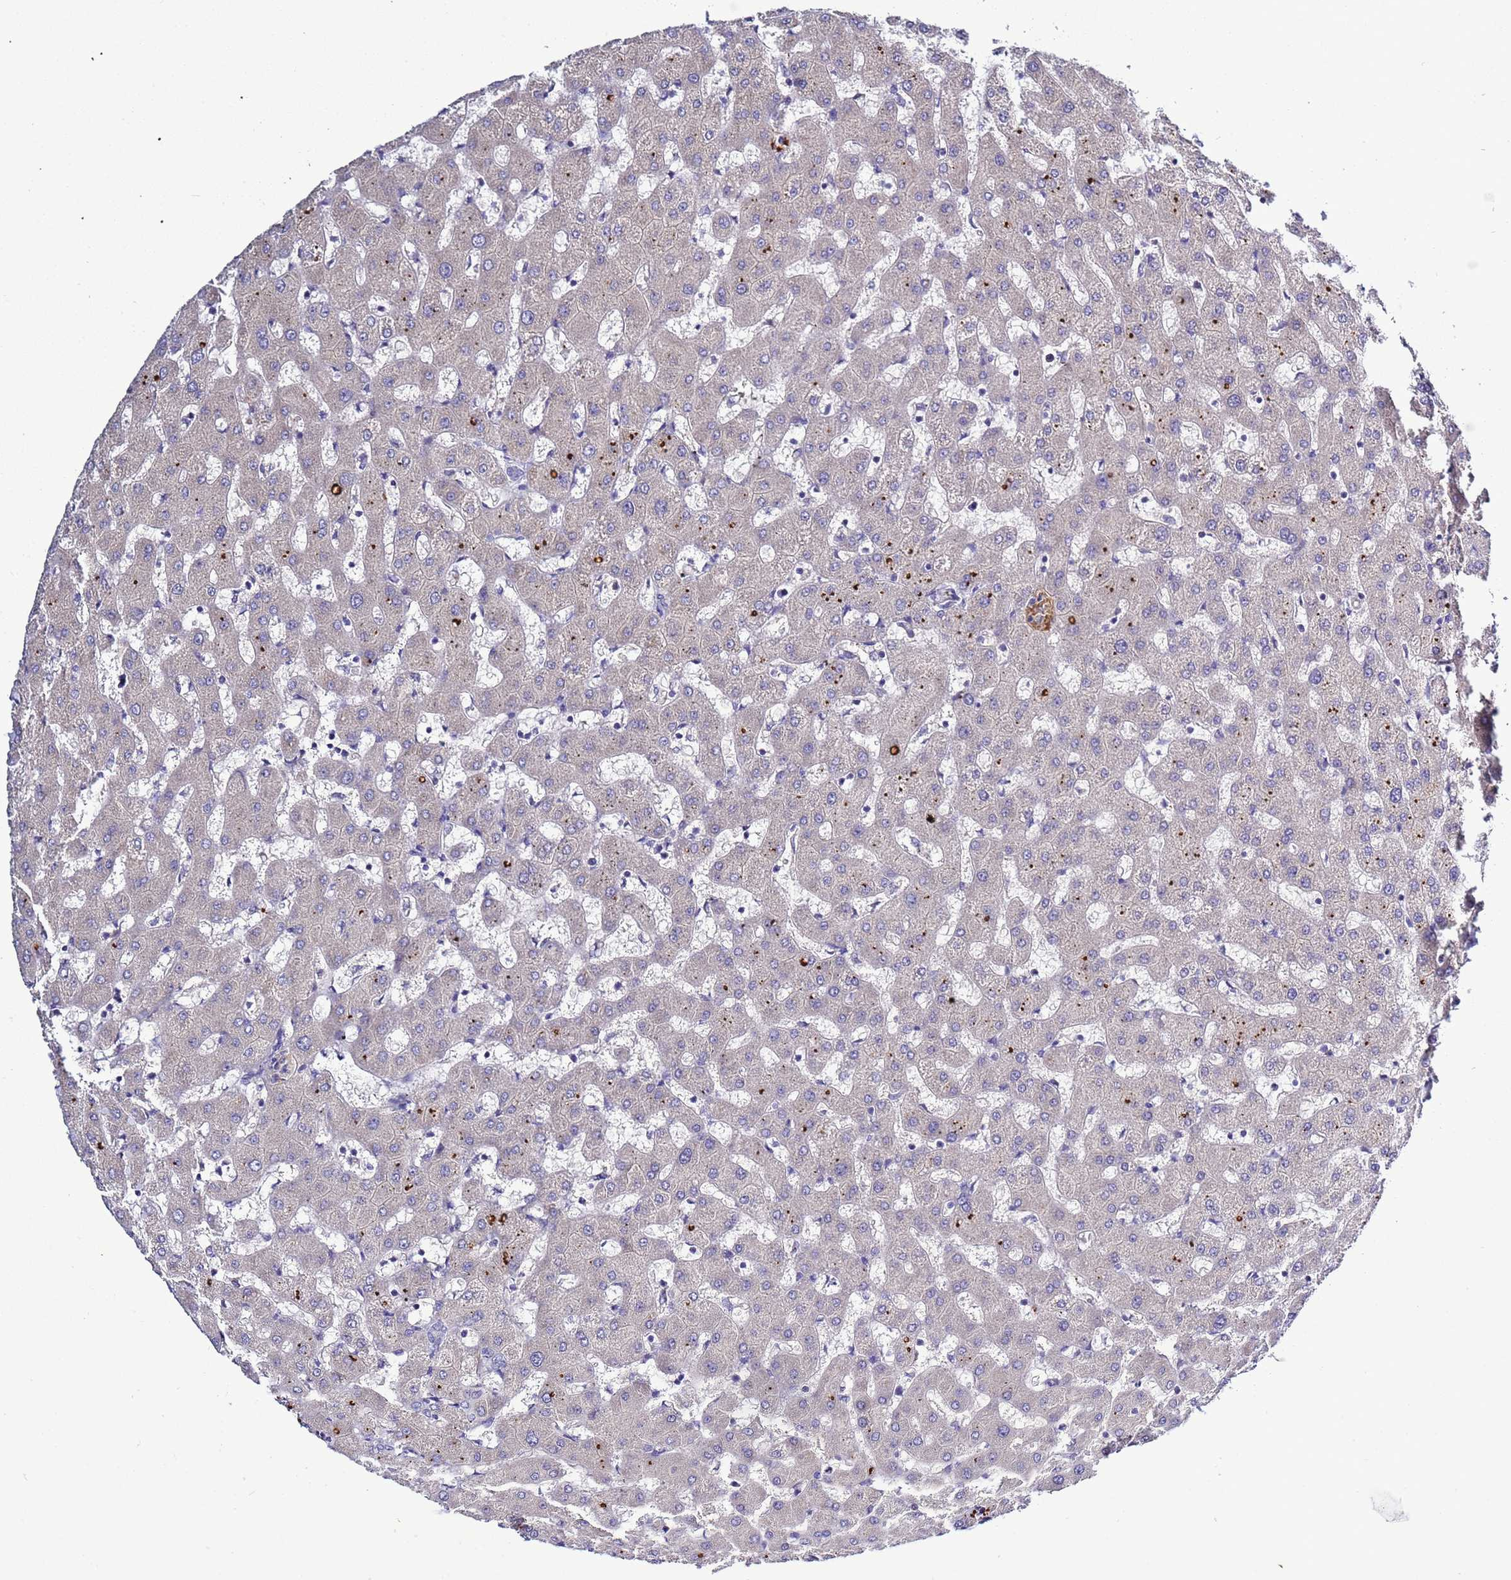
{"staining": {"intensity": "negative", "quantity": "none", "location": "none"}, "tissue": "liver", "cell_type": "Cholangiocytes", "image_type": "normal", "snomed": [{"axis": "morphology", "description": "Normal tissue, NOS"}, {"axis": "topography", "description": "Liver"}], "caption": "IHC of unremarkable human liver exhibits no expression in cholangiocytes. Nuclei are stained in blue.", "gene": "C4orf46", "patient": {"sex": "female", "age": 63}}